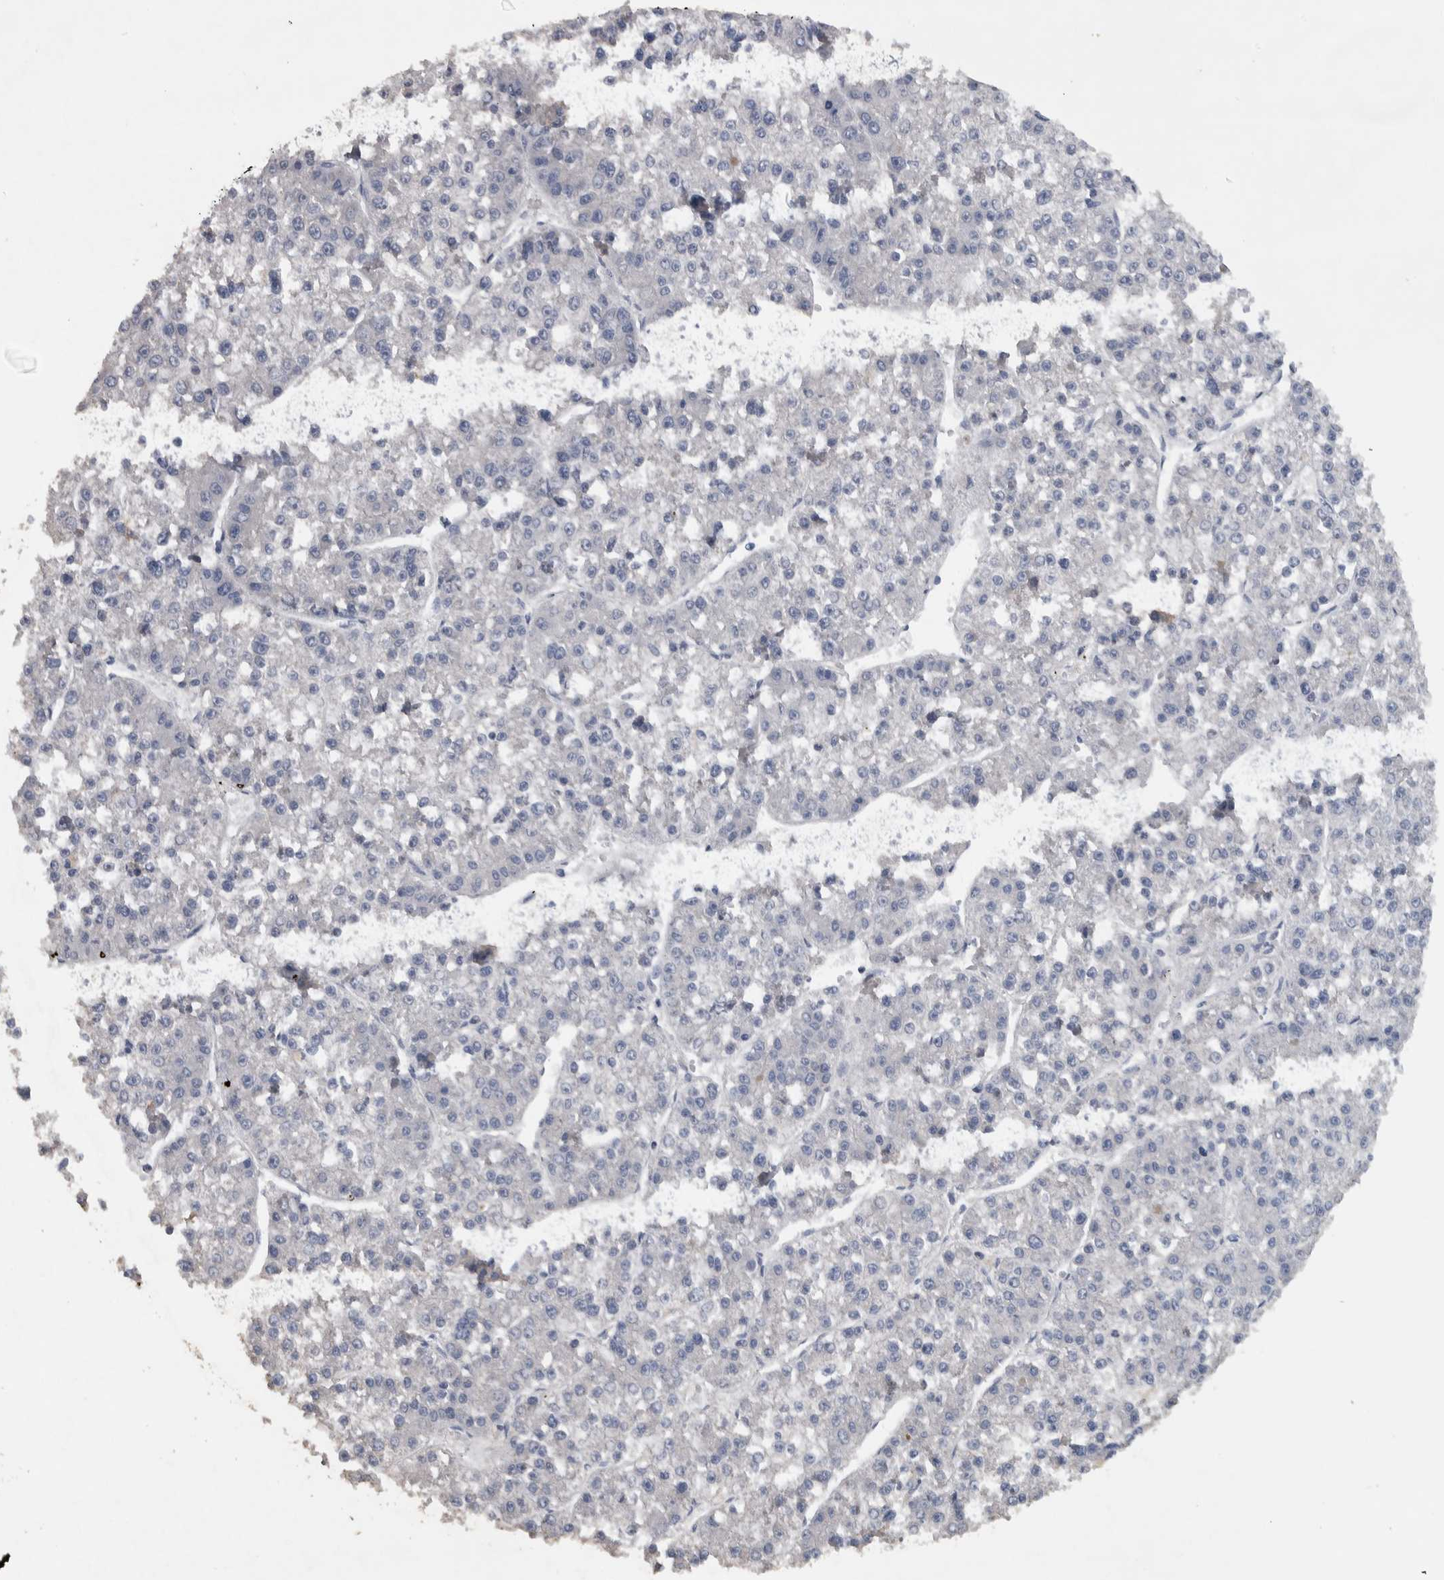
{"staining": {"intensity": "negative", "quantity": "none", "location": "none"}, "tissue": "liver cancer", "cell_type": "Tumor cells", "image_type": "cancer", "snomed": [{"axis": "morphology", "description": "Carcinoma, Hepatocellular, NOS"}, {"axis": "topography", "description": "Liver"}], "caption": "Tumor cells are negative for brown protein staining in liver cancer (hepatocellular carcinoma). (Brightfield microscopy of DAB (3,3'-diaminobenzidine) IHC at high magnification).", "gene": "NT5C2", "patient": {"sex": "female", "age": 73}}